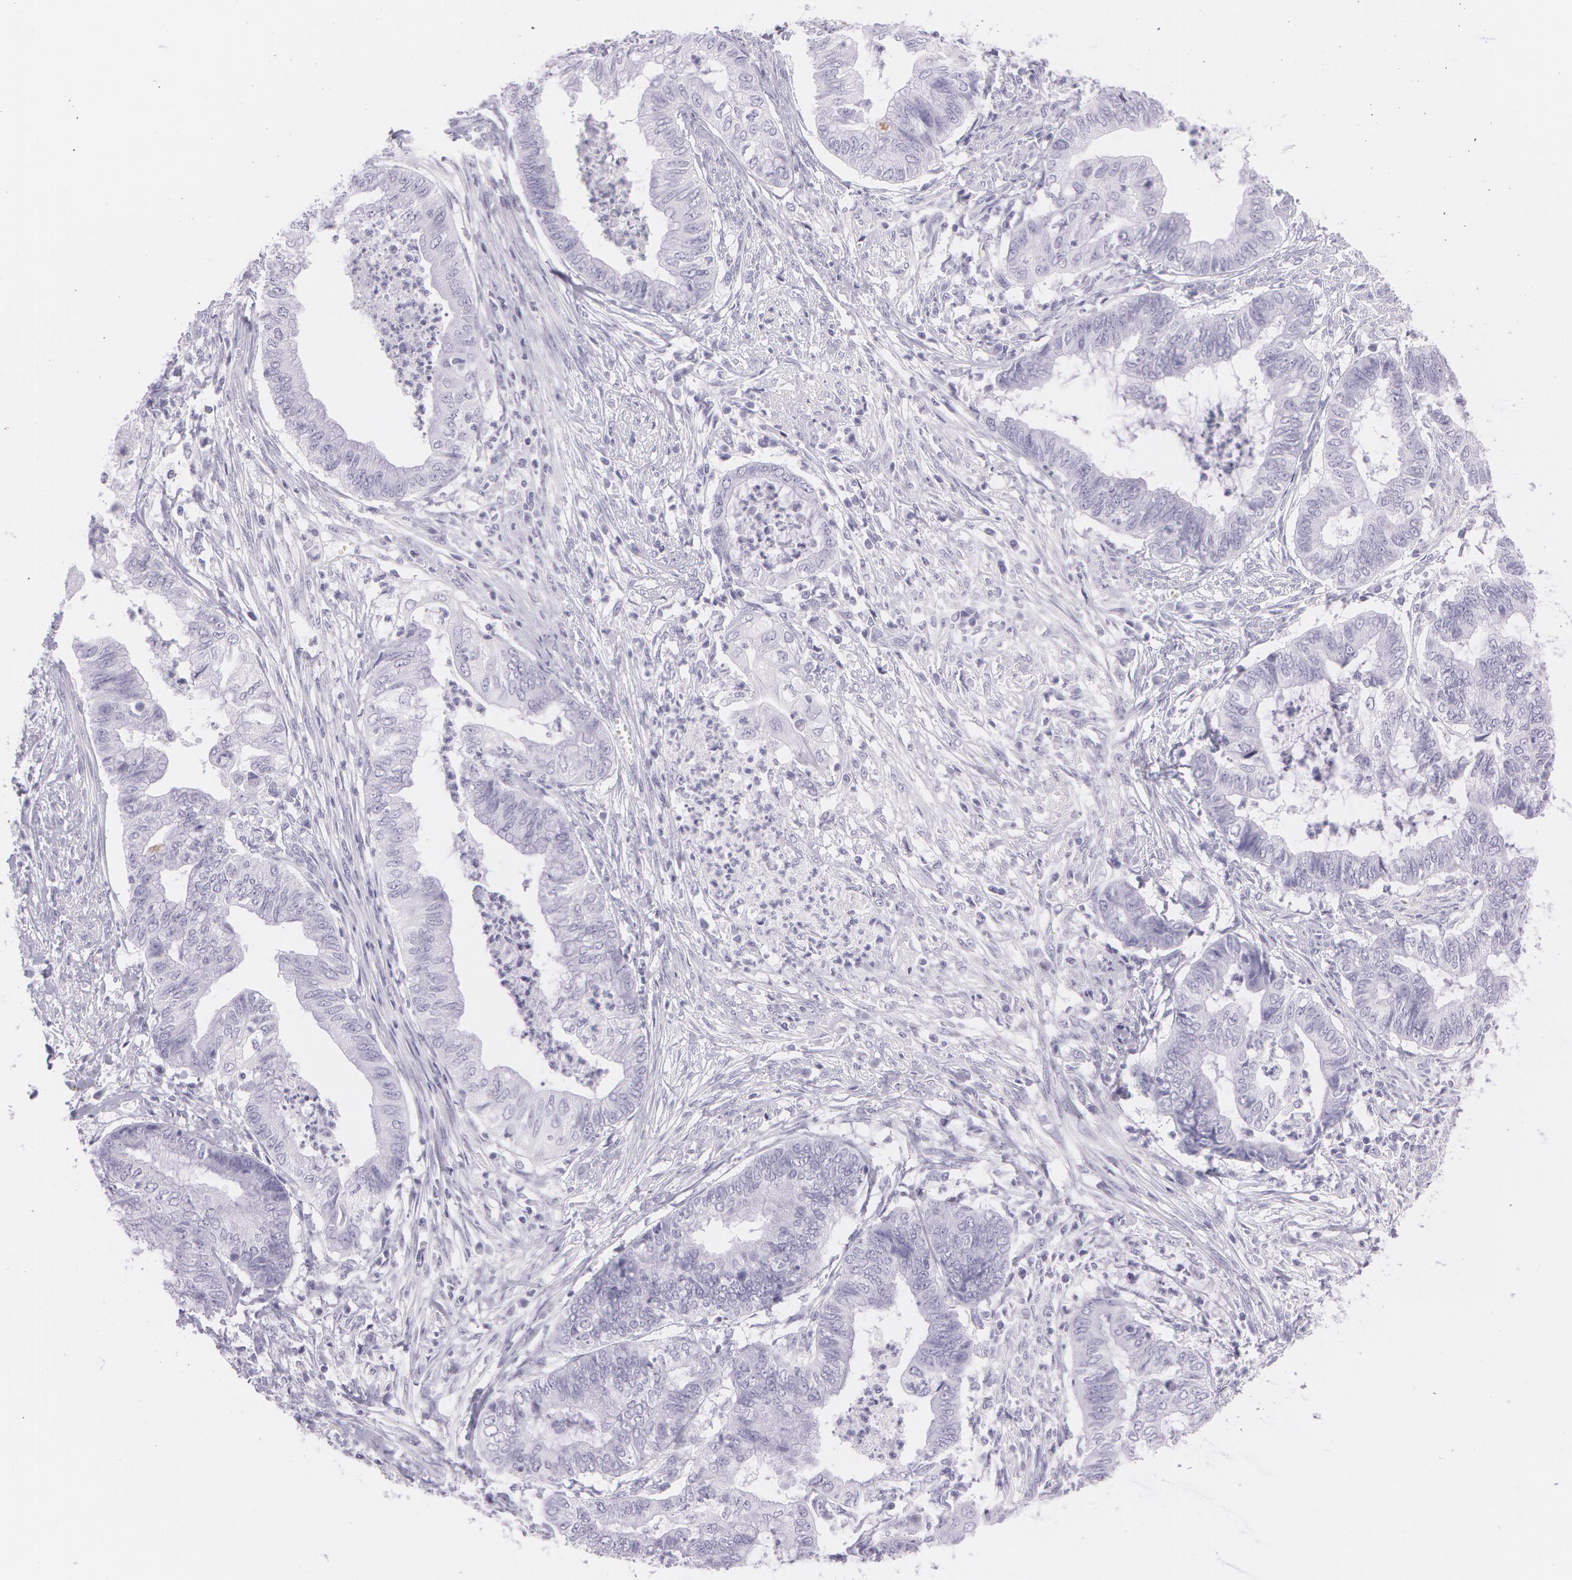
{"staining": {"intensity": "negative", "quantity": "none", "location": "none"}, "tissue": "endometrial cancer", "cell_type": "Tumor cells", "image_type": "cancer", "snomed": [{"axis": "morphology", "description": "Necrosis, NOS"}, {"axis": "morphology", "description": "Adenocarcinoma, NOS"}, {"axis": "topography", "description": "Endometrium"}], "caption": "Immunohistochemistry micrograph of neoplastic tissue: adenocarcinoma (endometrial) stained with DAB reveals no significant protein expression in tumor cells. (DAB IHC visualized using brightfield microscopy, high magnification).", "gene": "SNCG", "patient": {"sex": "female", "age": 79}}